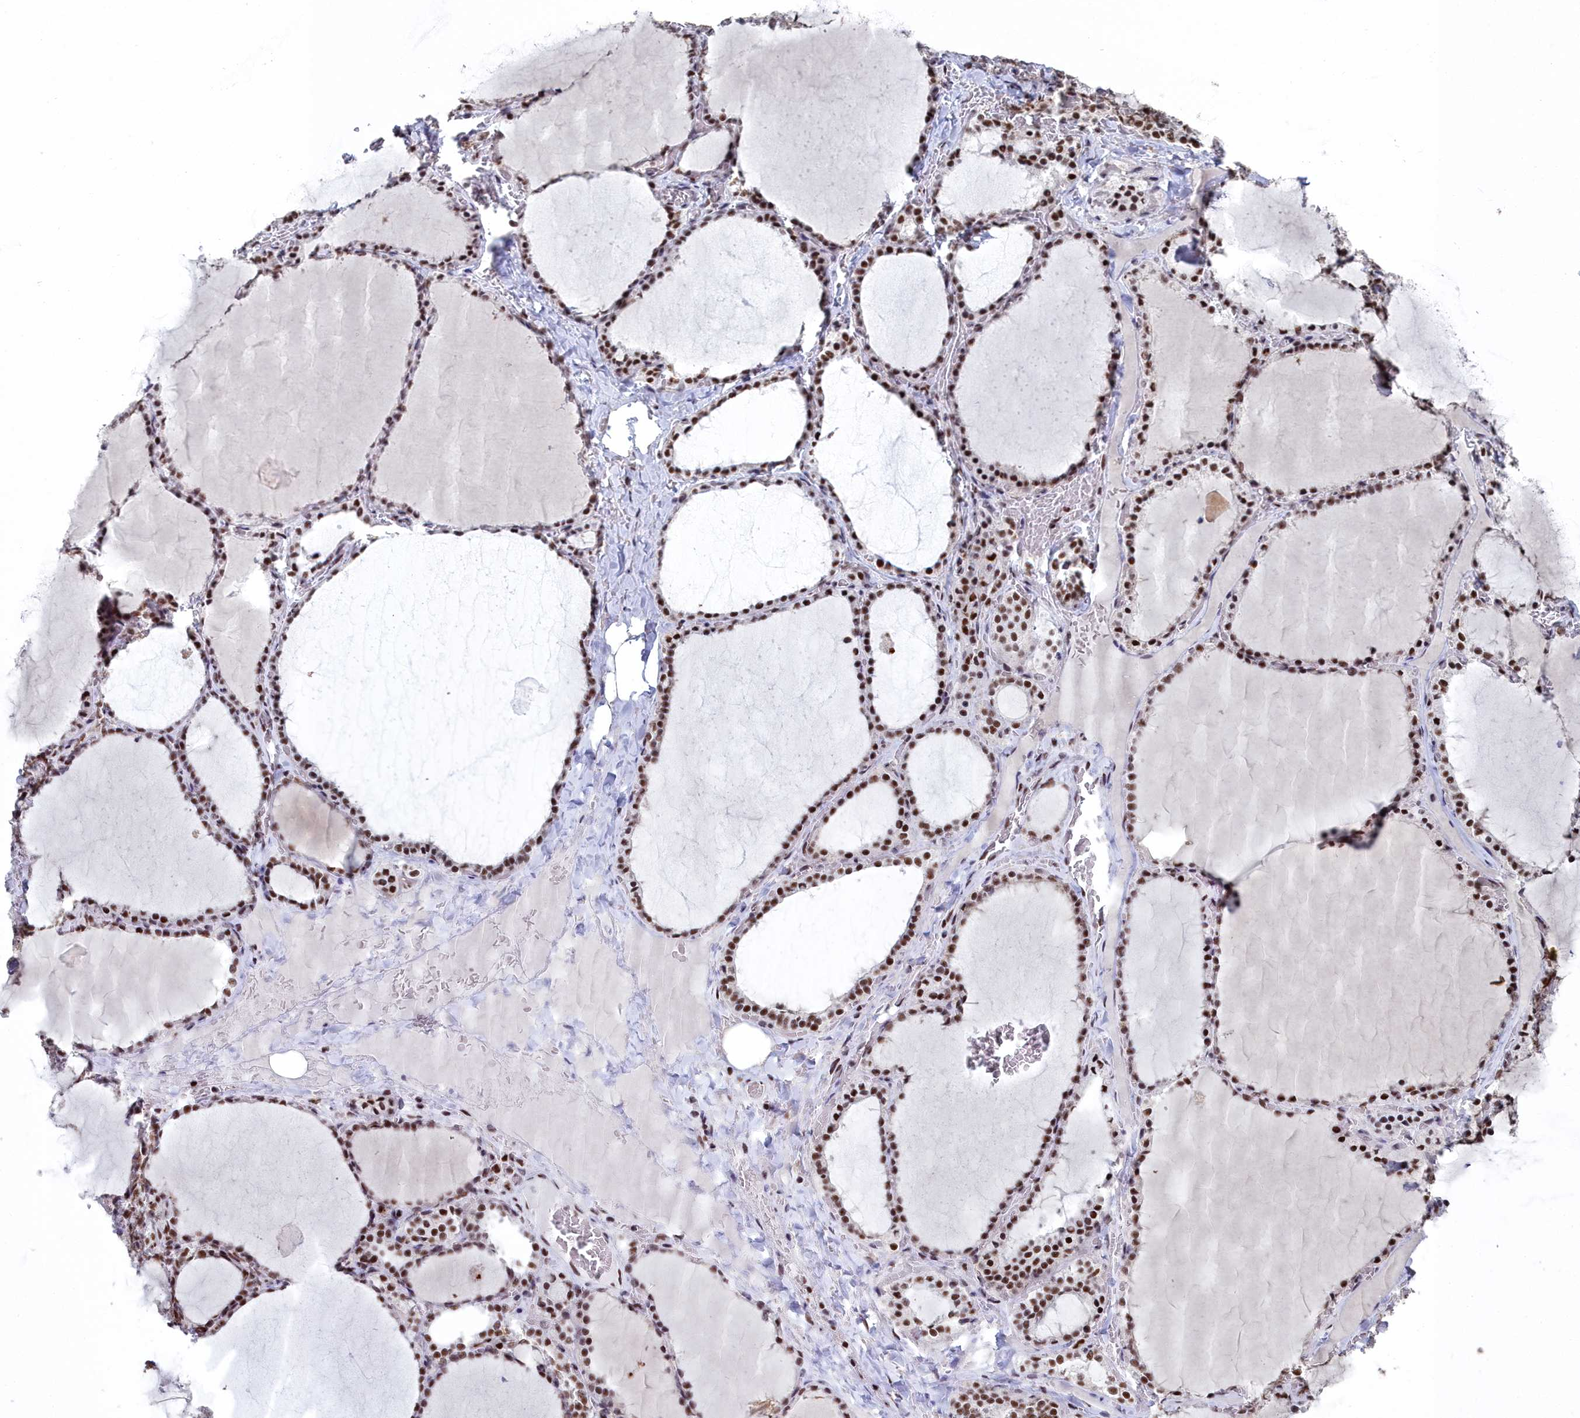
{"staining": {"intensity": "strong", "quantity": ">75%", "location": "nuclear"}, "tissue": "thyroid gland", "cell_type": "Glandular cells", "image_type": "normal", "snomed": [{"axis": "morphology", "description": "Normal tissue, NOS"}, {"axis": "topography", "description": "Thyroid gland"}], "caption": "An IHC image of normal tissue is shown. Protein staining in brown labels strong nuclear positivity in thyroid gland within glandular cells. The staining was performed using DAB (3,3'-diaminobenzidine), with brown indicating positive protein expression. Nuclei are stained blue with hematoxylin.", "gene": "SF3B3", "patient": {"sex": "female", "age": 39}}